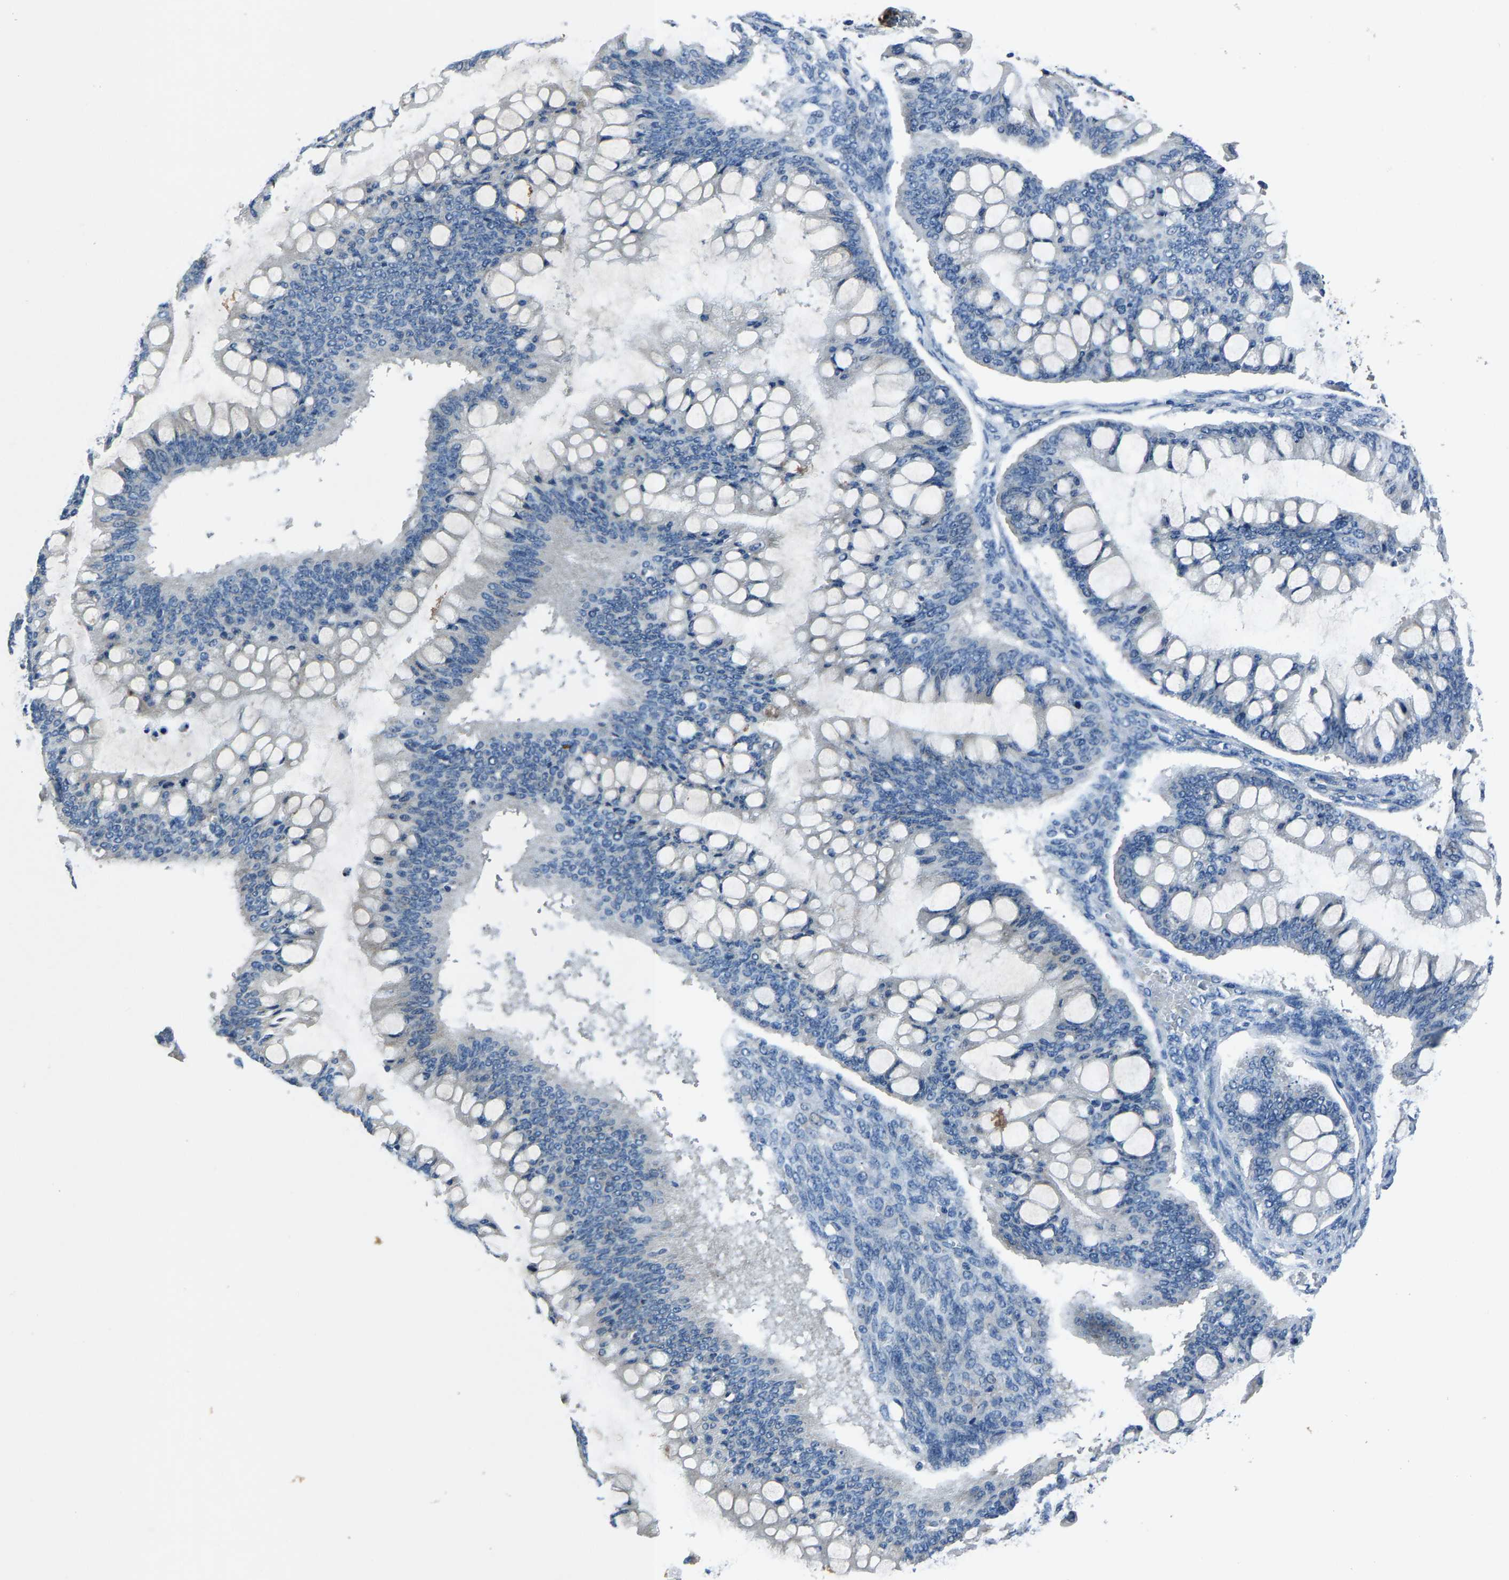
{"staining": {"intensity": "negative", "quantity": "none", "location": "none"}, "tissue": "ovarian cancer", "cell_type": "Tumor cells", "image_type": "cancer", "snomed": [{"axis": "morphology", "description": "Cystadenocarcinoma, mucinous, NOS"}, {"axis": "topography", "description": "Ovary"}], "caption": "Immunohistochemical staining of human ovarian cancer (mucinous cystadenocarcinoma) reveals no significant expression in tumor cells. (DAB immunohistochemistry (IHC) with hematoxylin counter stain).", "gene": "ADAM2", "patient": {"sex": "female", "age": 73}}